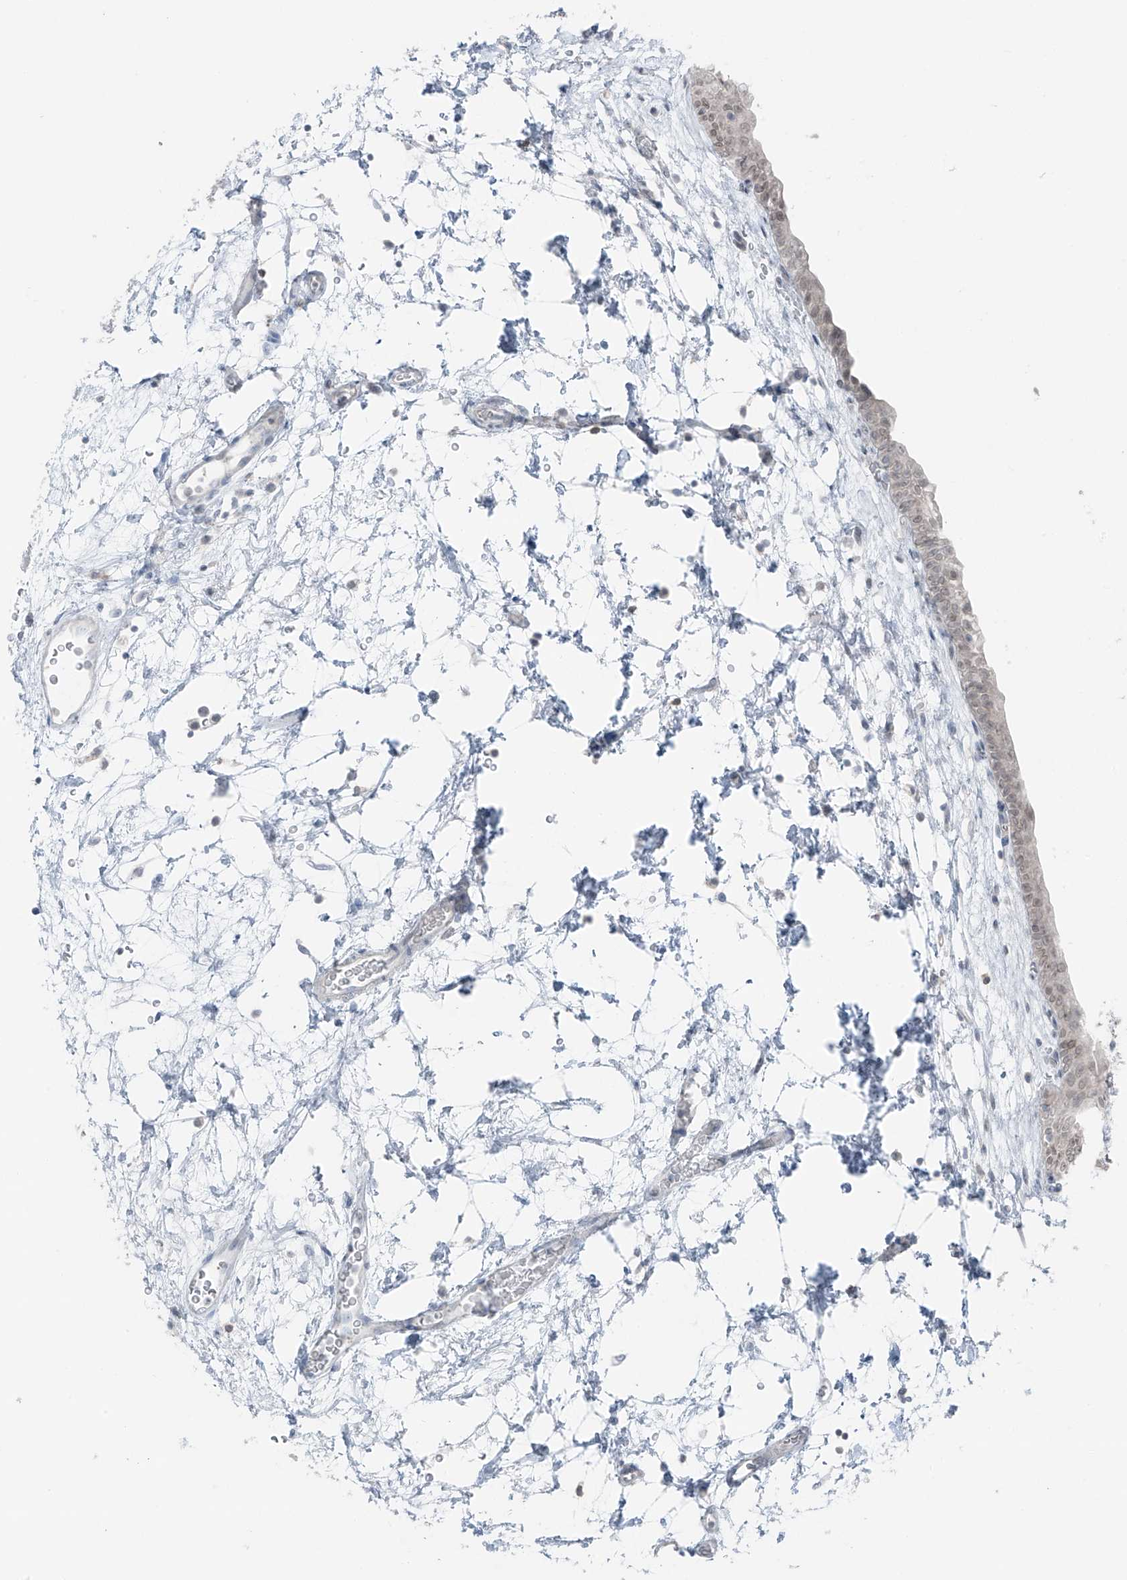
{"staining": {"intensity": "moderate", "quantity": ">75%", "location": "nuclear"}, "tissue": "urinary bladder", "cell_type": "Urothelial cells", "image_type": "normal", "snomed": [{"axis": "morphology", "description": "Normal tissue, NOS"}, {"axis": "topography", "description": "Urinary bladder"}], "caption": "IHC of benign human urinary bladder exhibits medium levels of moderate nuclear expression in about >75% of urothelial cells.", "gene": "PRDM6", "patient": {"sex": "male", "age": 83}}